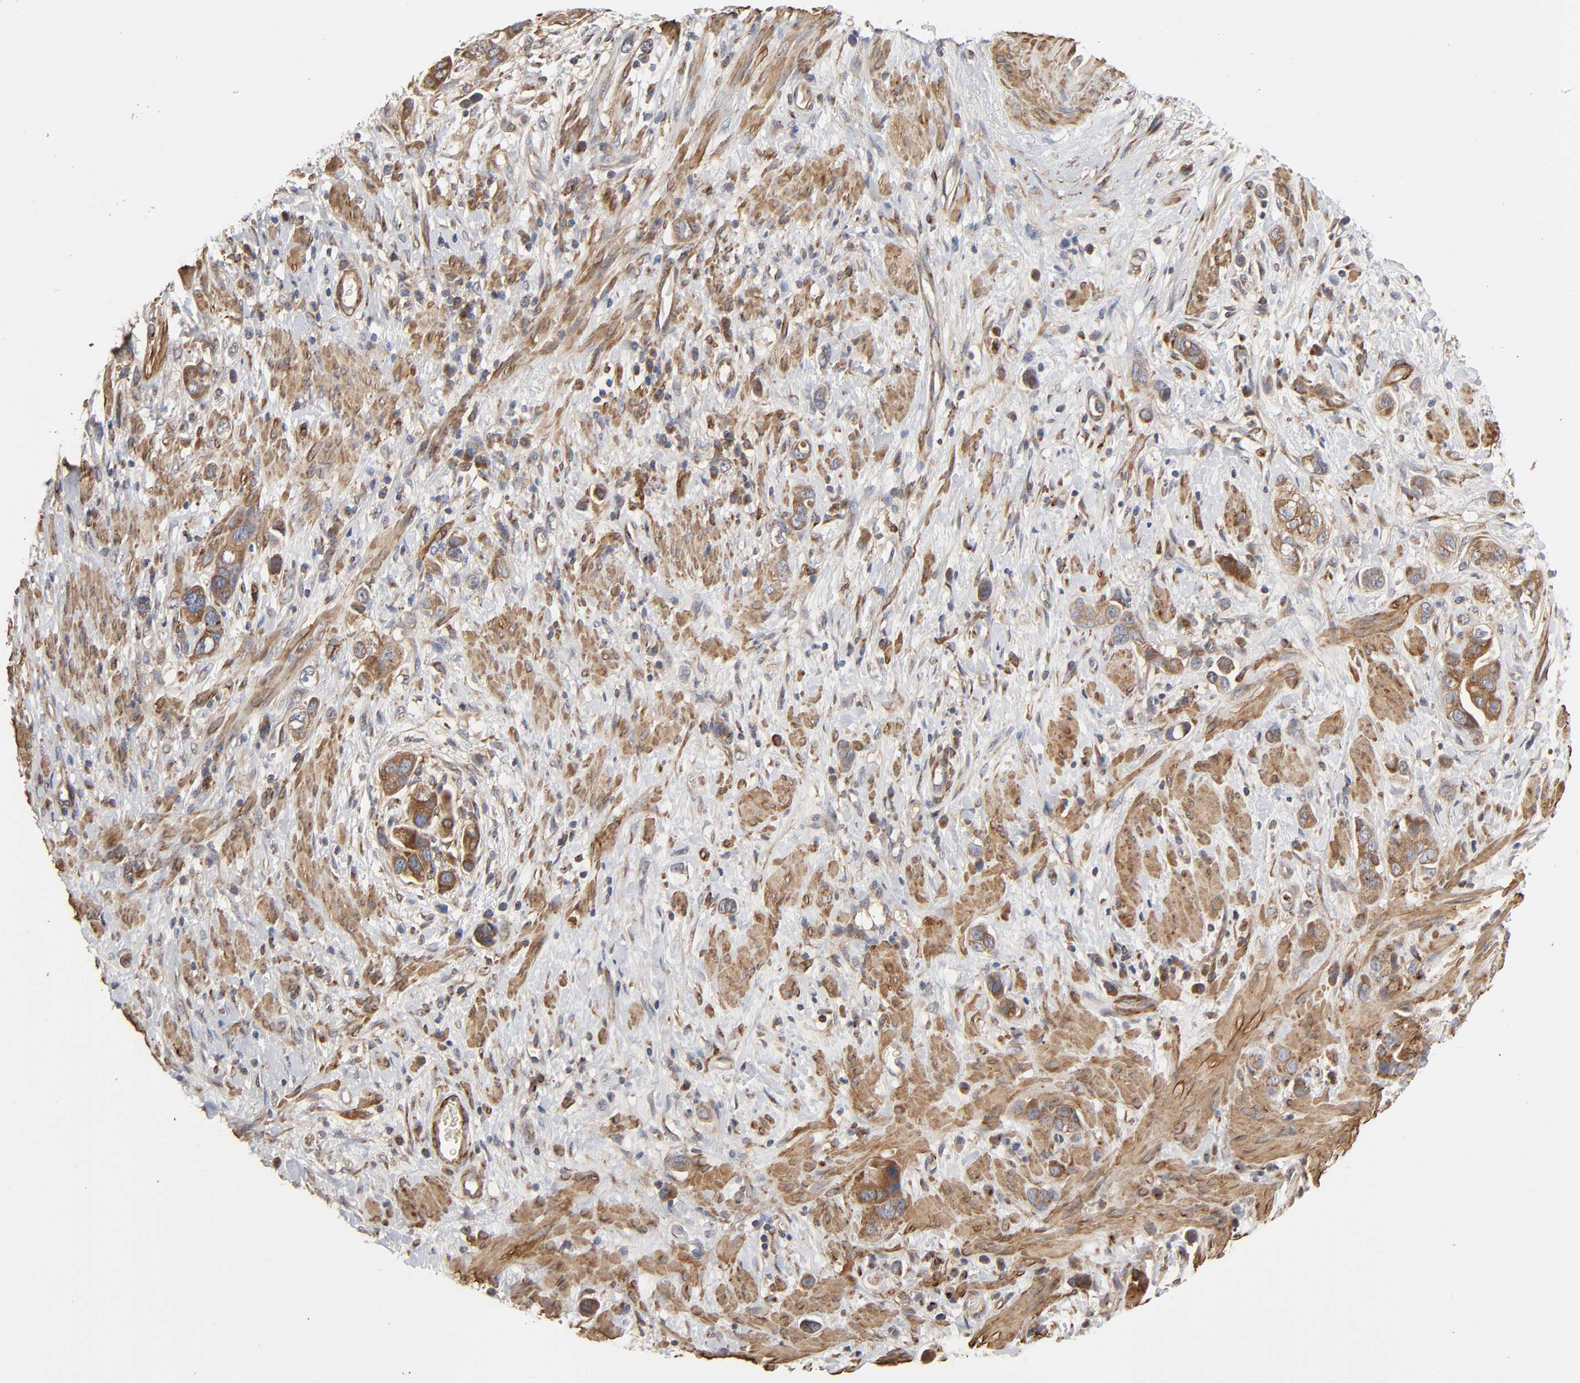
{"staining": {"intensity": "moderate", "quantity": ">75%", "location": "cytoplasmic/membranous"}, "tissue": "stomach cancer", "cell_type": "Tumor cells", "image_type": "cancer", "snomed": [{"axis": "morphology", "description": "Adenocarcinoma, NOS"}, {"axis": "topography", "description": "Stomach, lower"}], "caption": "Tumor cells show medium levels of moderate cytoplasmic/membranous expression in about >75% of cells in human adenocarcinoma (stomach).", "gene": "GNPTG", "patient": {"sex": "female", "age": 93}}